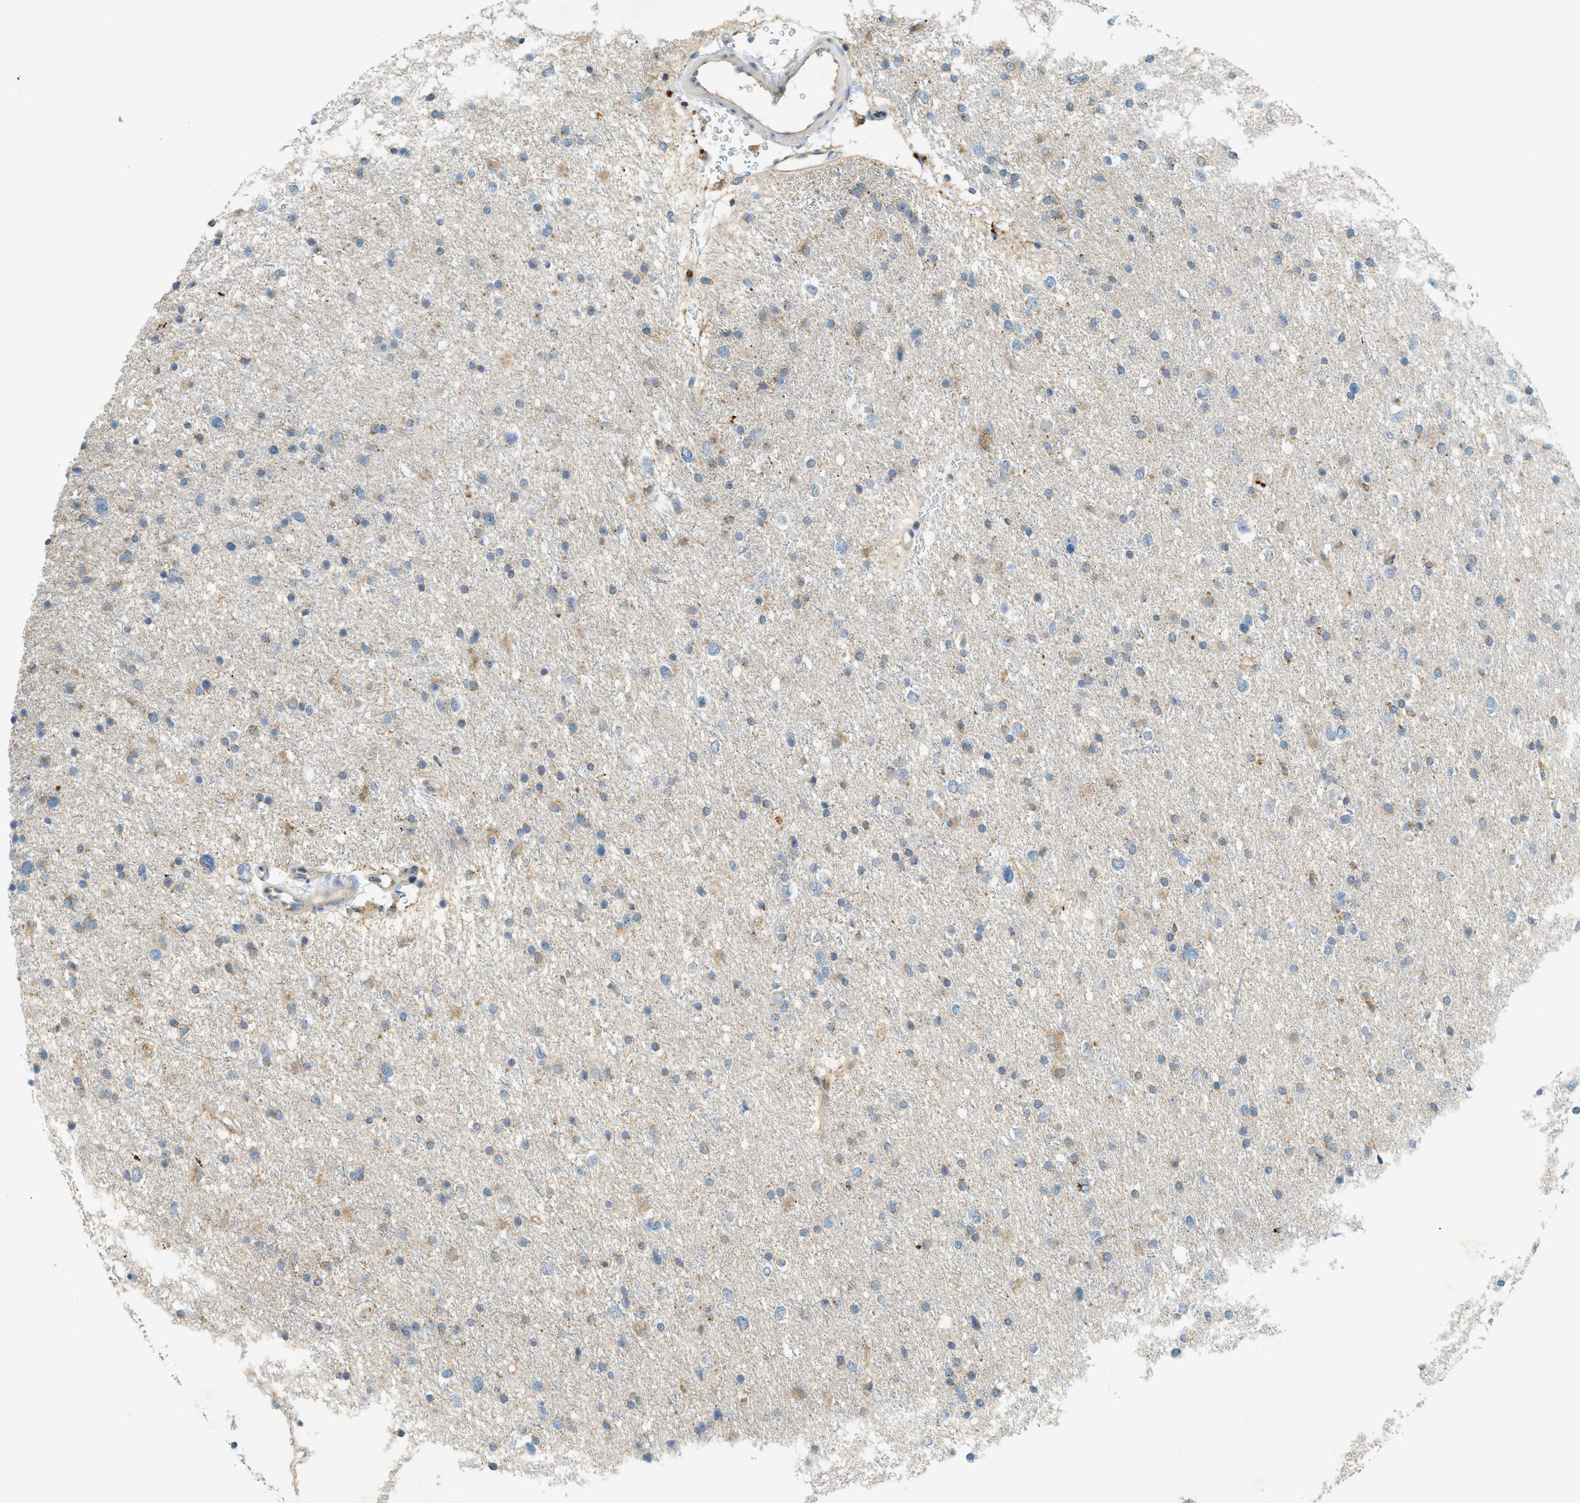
{"staining": {"intensity": "weak", "quantity": "<25%", "location": "cytoplasmic/membranous"}, "tissue": "glioma", "cell_type": "Tumor cells", "image_type": "cancer", "snomed": [{"axis": "morphology", "description": "Glioma, malignant, Low grade"}, {"axis": "topography", "description": "Brain"}], "caption": "IHC of glioma reveals no expression in tumor cells.", "gene": "PLBD2", "patient": {"sex": "female", "age": 37}}